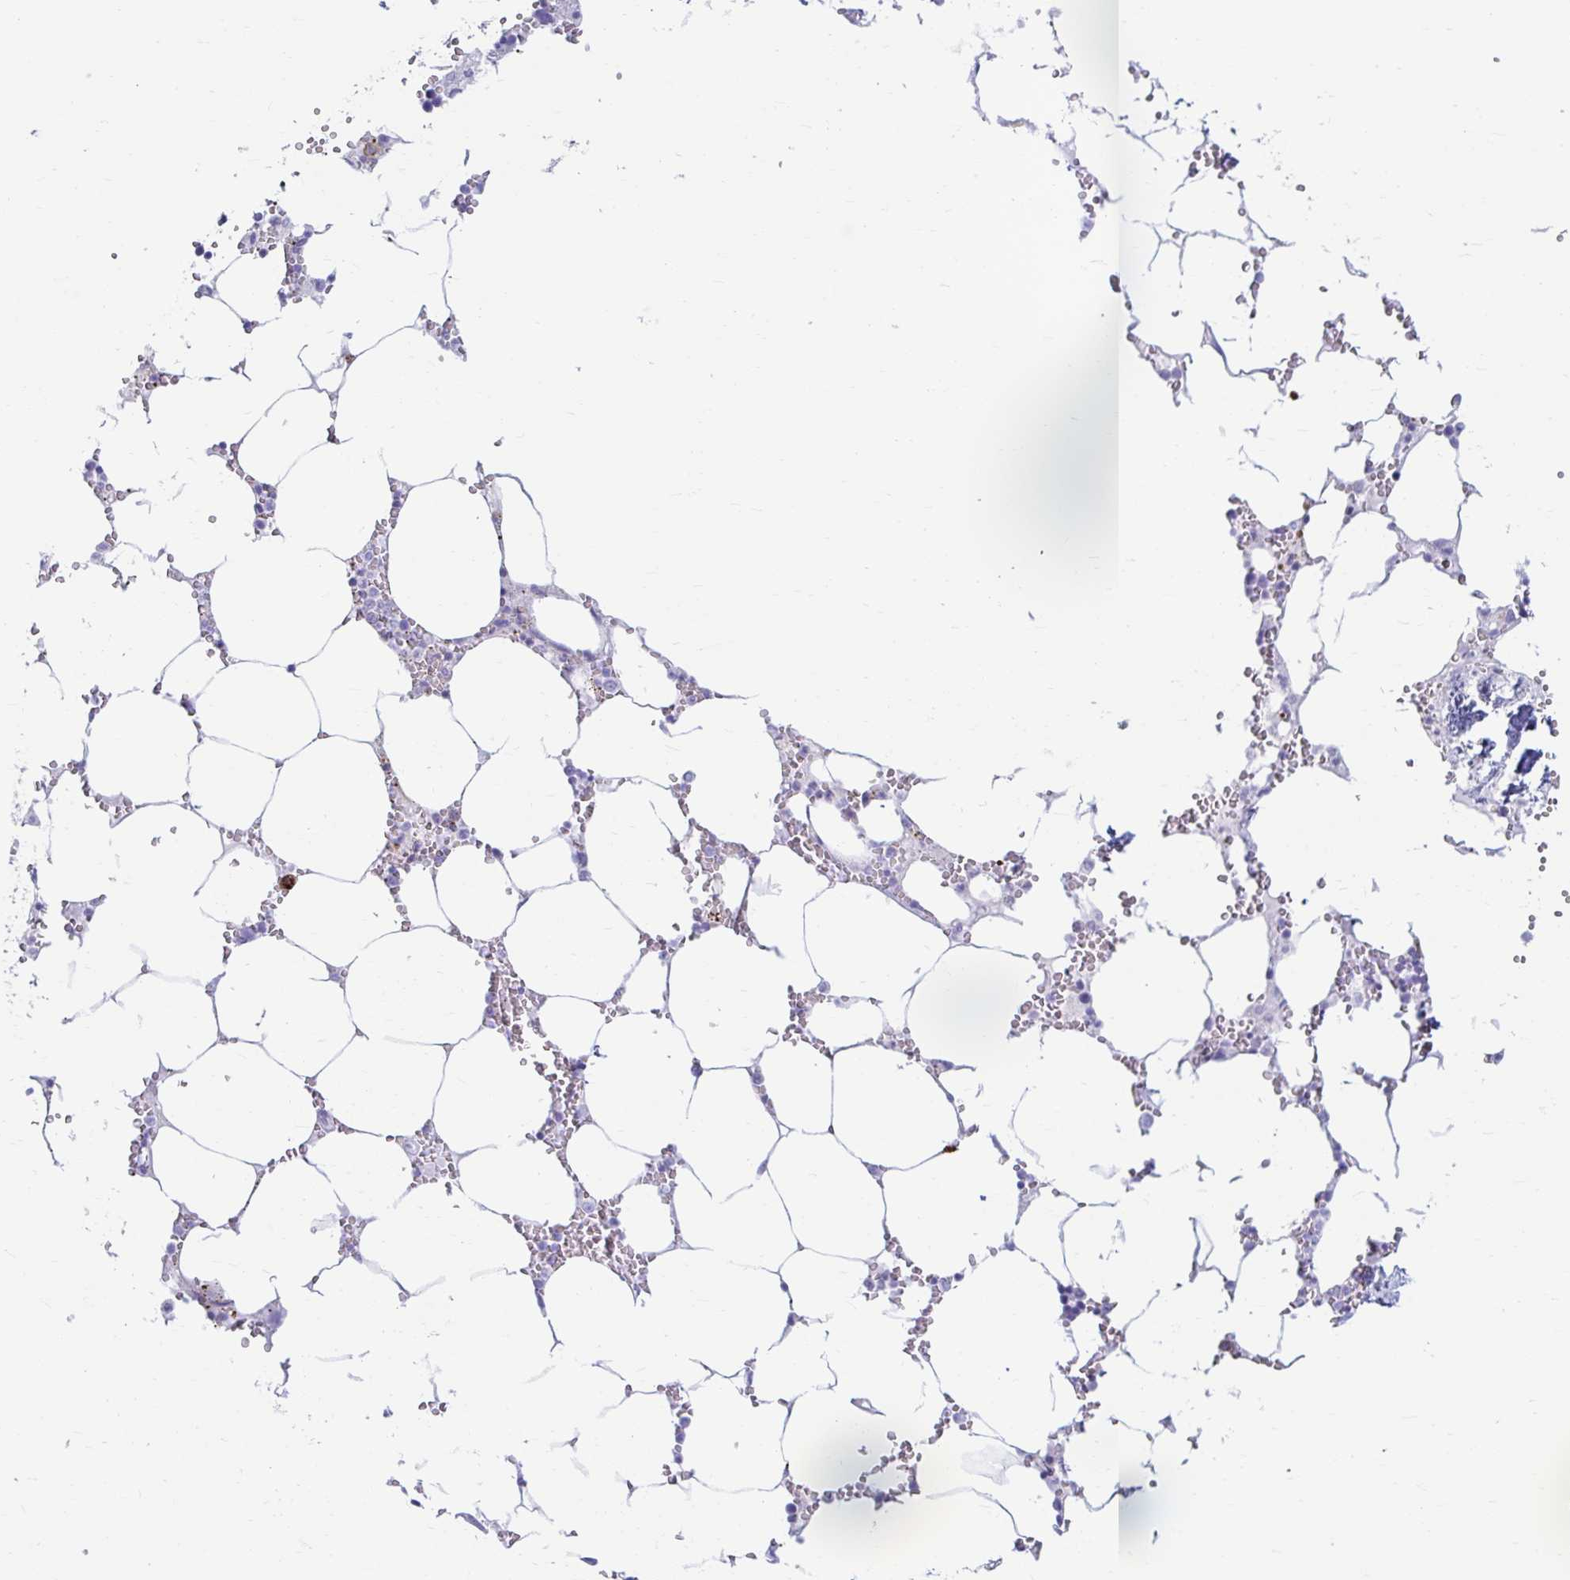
{"staining": {"intensity": "negative", "quantity": "none", "location": "none"}, "tissue": "bone marrow", "cell_type": "Hematopoietic cells", "image_type": "normal", "snomed": [{"axis": "morphology", "description": "Normal tissue, NOS"}, {"axis": "topography", "description": "Bone marrow"}], "caption": "Hematopoietic cells are negative for brown protein staining in normal bone marrow. Brightfield microscopy of immunohistochemistry stained with DAB (3,3'-diaminobenzidine) (brown) and hematoxylin (blue), captured at high magnification.", "gene": "ERICH6", "patient": {"sex": "male", "age": 54}}